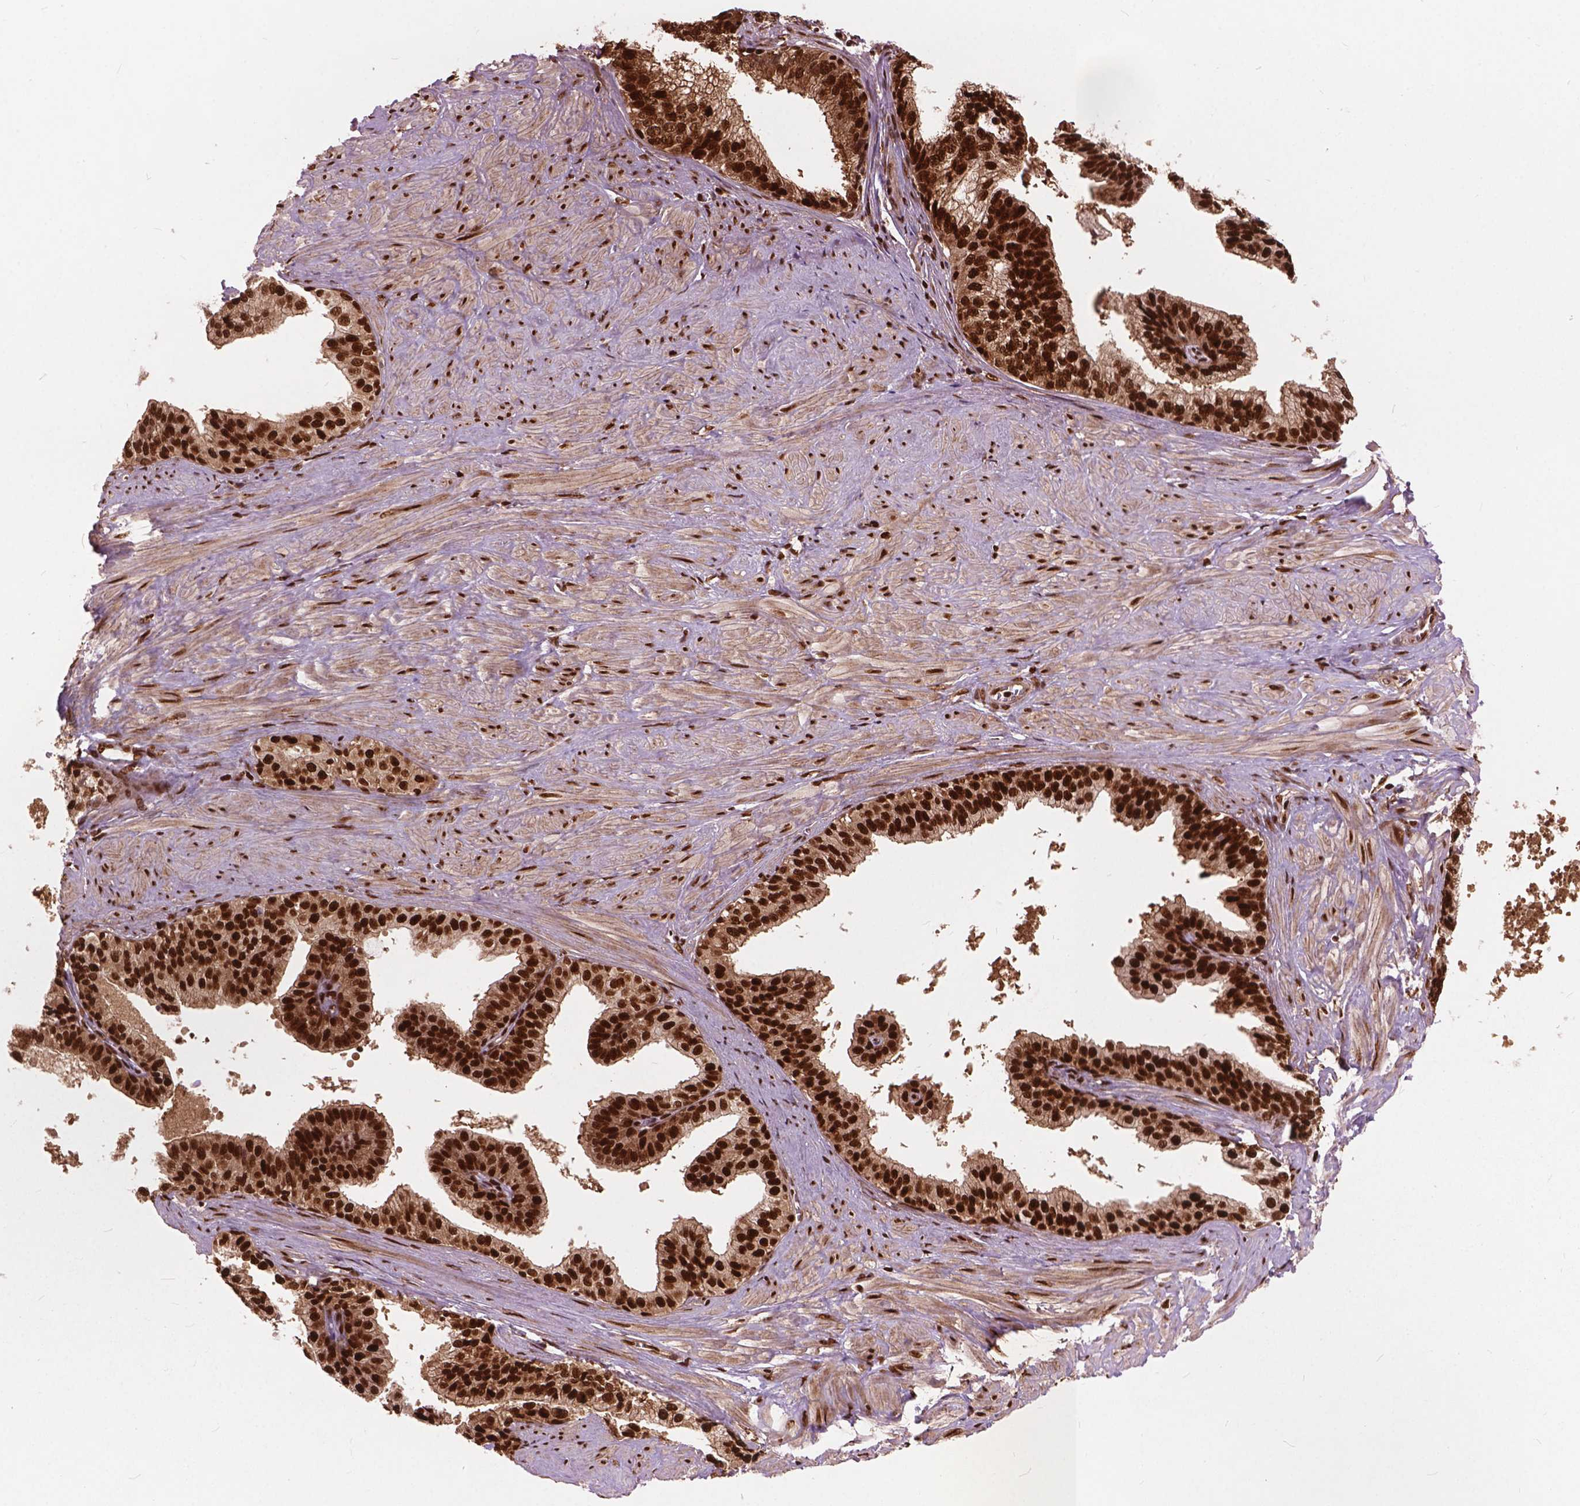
{"staining": {"intensity": "strong", "quantity": ">75%", "location": "nuclear"}, "tissue": "prostate", "cell_type": "Glandular cells", "image_type": "normal", "snomed": [{"axis": "morphology", "description": "Normal tissue, NOS"}, {"axis": "topography", "description": "Prostate"}, {"axis": "topography", "description": "Peripheral nerve tissue"}], "caption": "Strong nuclear expression is present in approximately >75% of glandular cells in unremarkable prostate. (DAB IHC with brightfield microscopy, high magnification).", "gene": "ANP32A", "patient": {"sex": "male", "age": 55}}